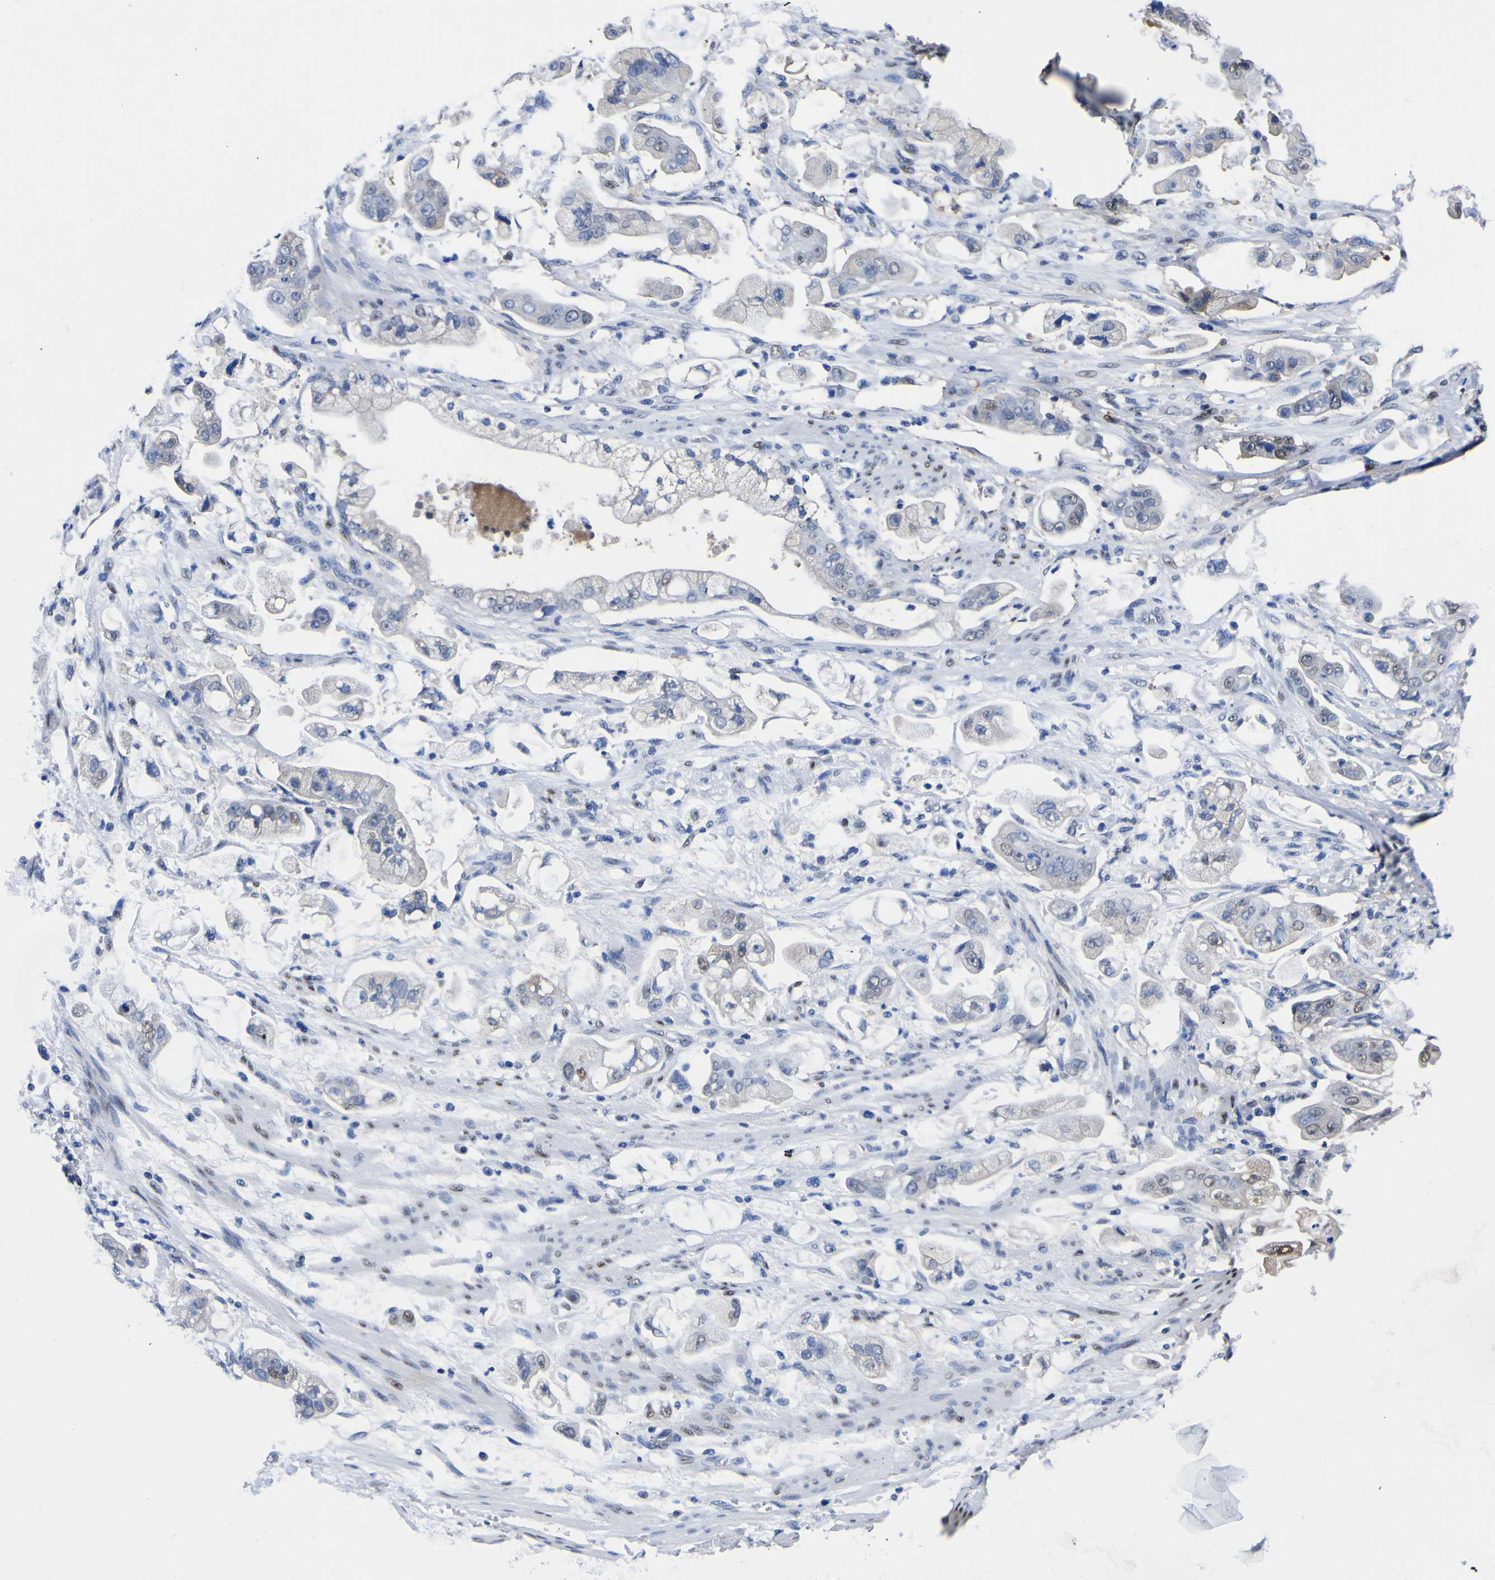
{"staining": {"intensity": "weak", "quantity": "25%-75%", "location": "cytoplasmic/membranous,nuclear"}, "tissue": "stomach cancer", "cell_type": "Tumor cells", "image_type": "cancer", "snomed": [{"axis": "morphology", "description": "Adenocarcinoma, NOS"}, {"axis": "topography", "description": "Stomach"}], "caption": "There is low levels of weak cytoplasmic/membranous and nuclear expression in tumor cells of adenocarcinoma (stomach), as demonstrated by immunohistochemical staining (brown color).", "gene": "FAM110B", "patient": {"sex": "male", "age": 62}}